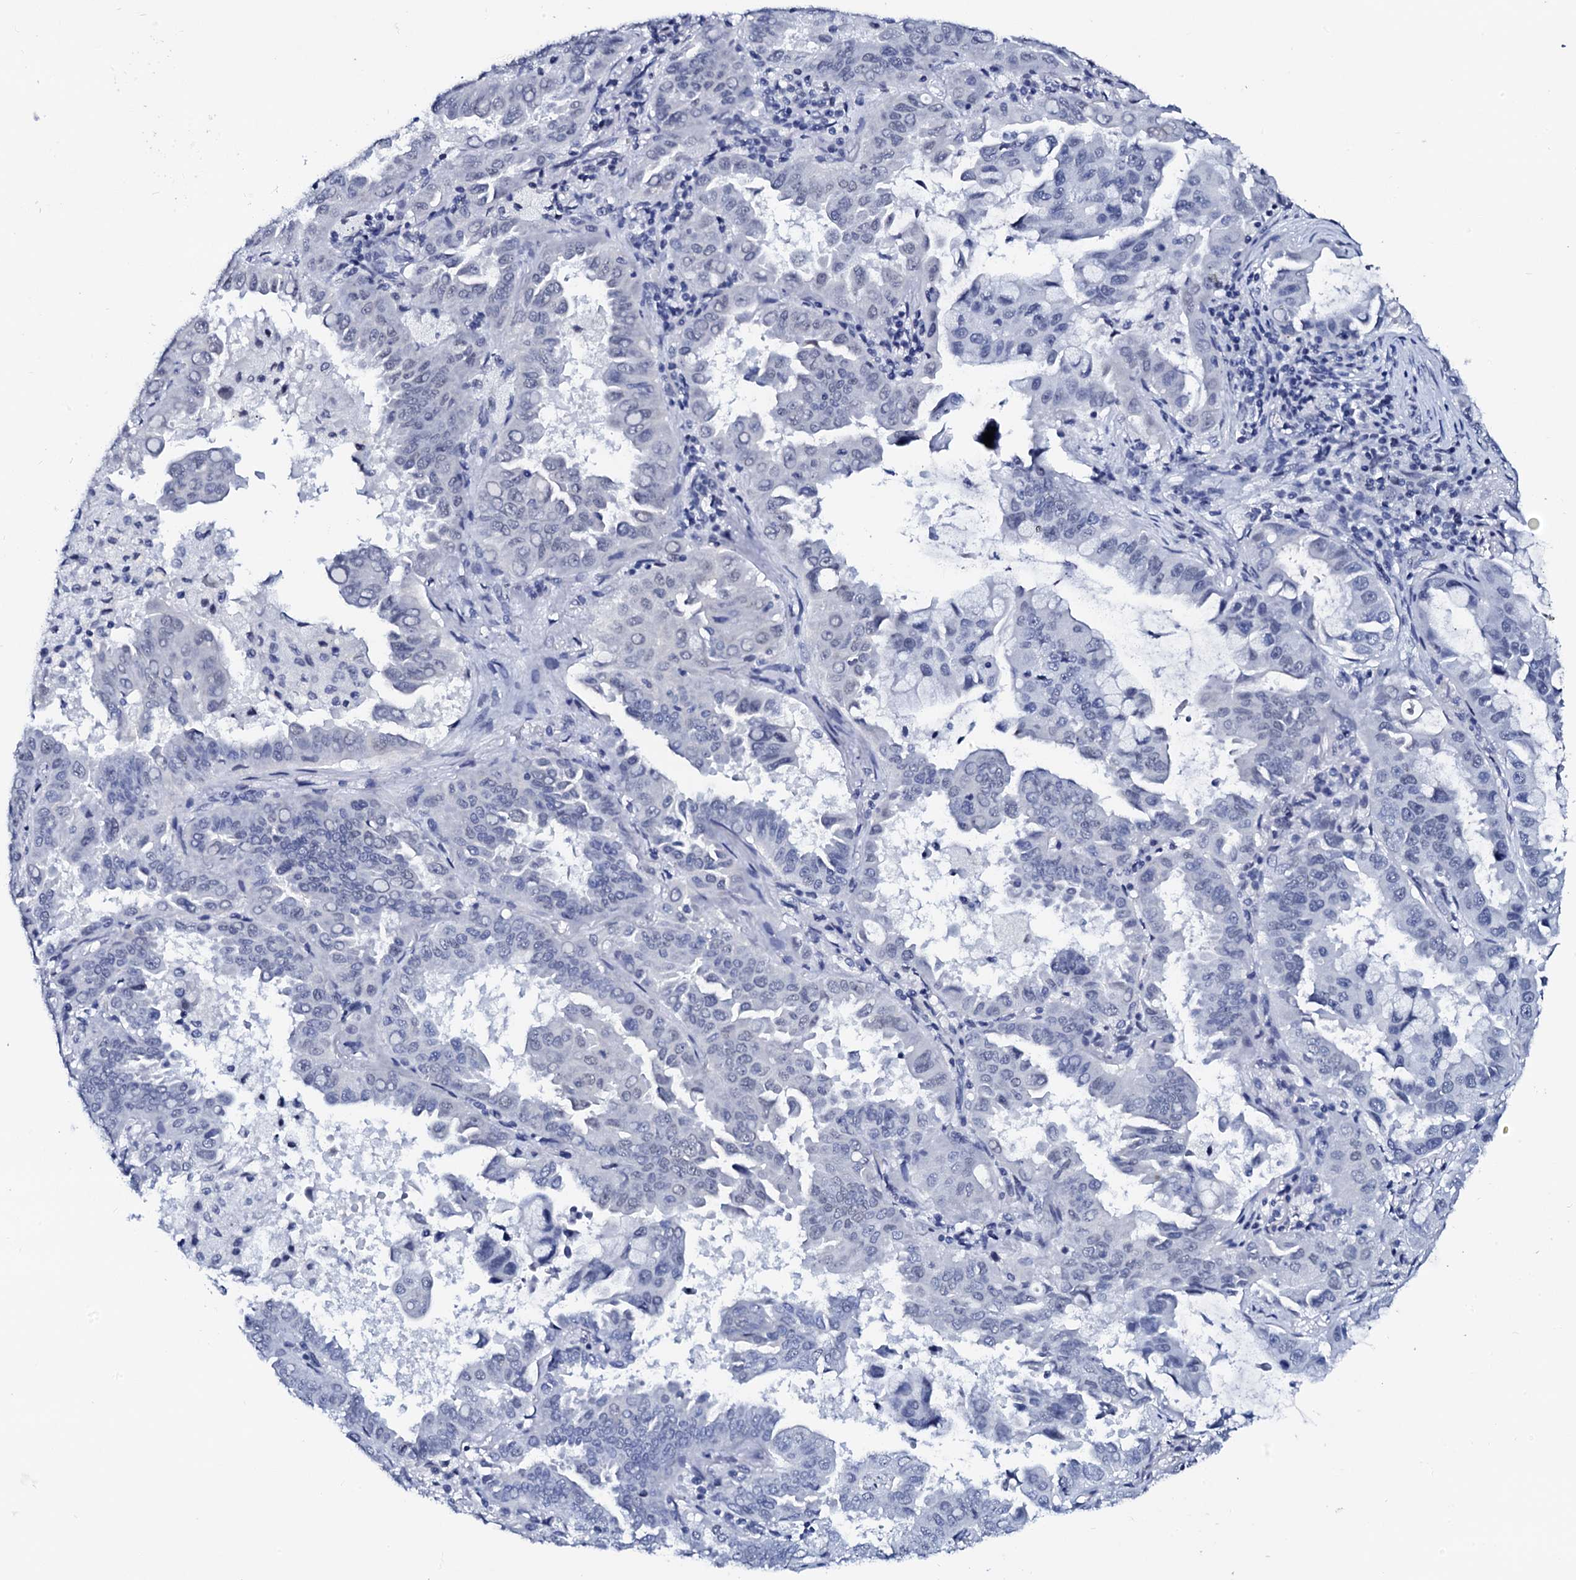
{"staining": {"intensity": "negative", "quantity": "none", "location": "none"}, "tissue": "lung cancer", "cell_type": "Tumor cells", "image_type": "cancer", "snomed": [{"axis": "morphology", "description": "Adenocarcinoma, NOS"}, {"axis": "topography", "description": "Lung"}], "caption": "Tumor cells are negative for protein expression in human lung adenocarcinoma.", "gene": "SPATA19", "patient": {"sex": "male", "age": 64}}